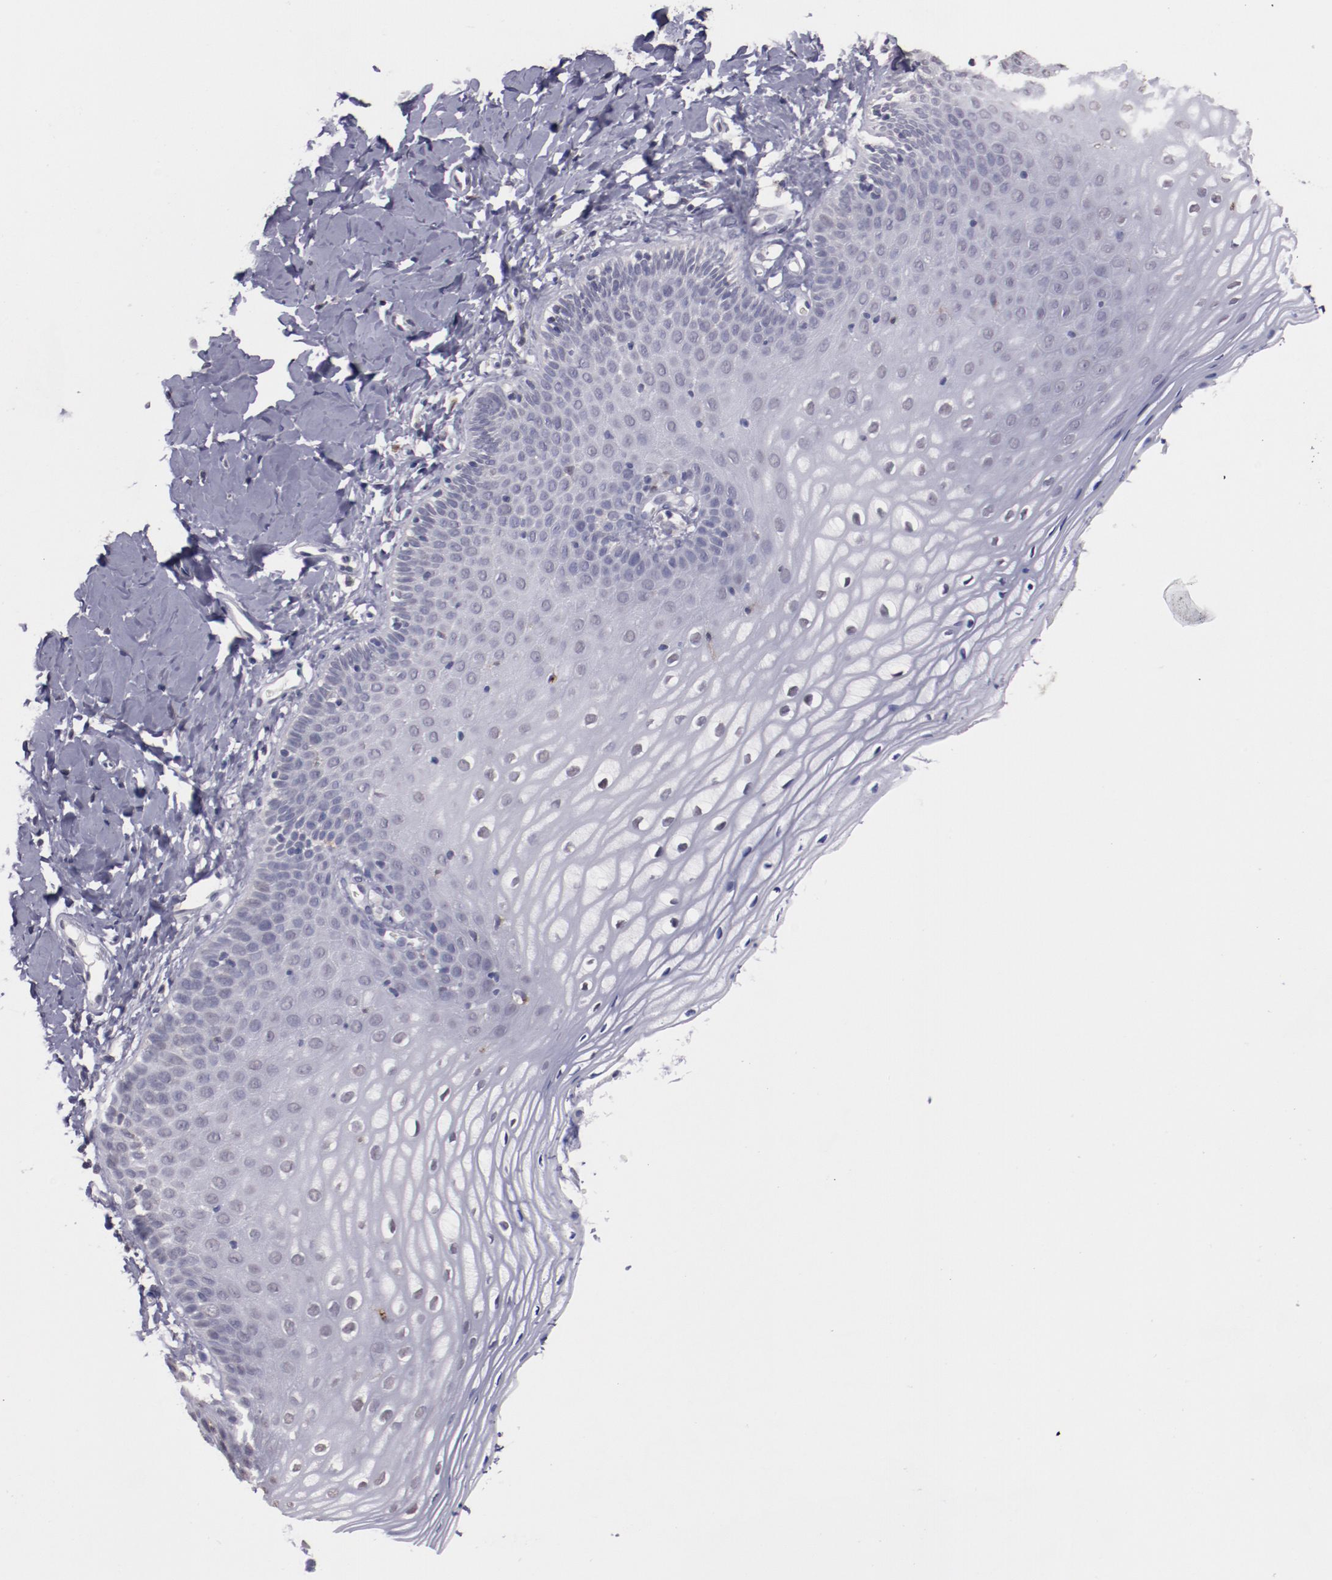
{"staining": {"intensity": "moderate", "quantity": "<25%", "location": "nuclear"}, "tissue": "vagina", "cell_type": "Squamous epithelial cells", "image_type": "normal", "snomed": [{"axis": "morphology", "description": "Normal tissue, NOS"}, {"axis": "topography", "description": "Vagina"}], "caption": "Protein staining reveals moderate nuclear expression in about <25% of squamous epithelial cells in benign vagina.", "gene": "NRXN3", "patient": {"sex": "female", "age": 55}}